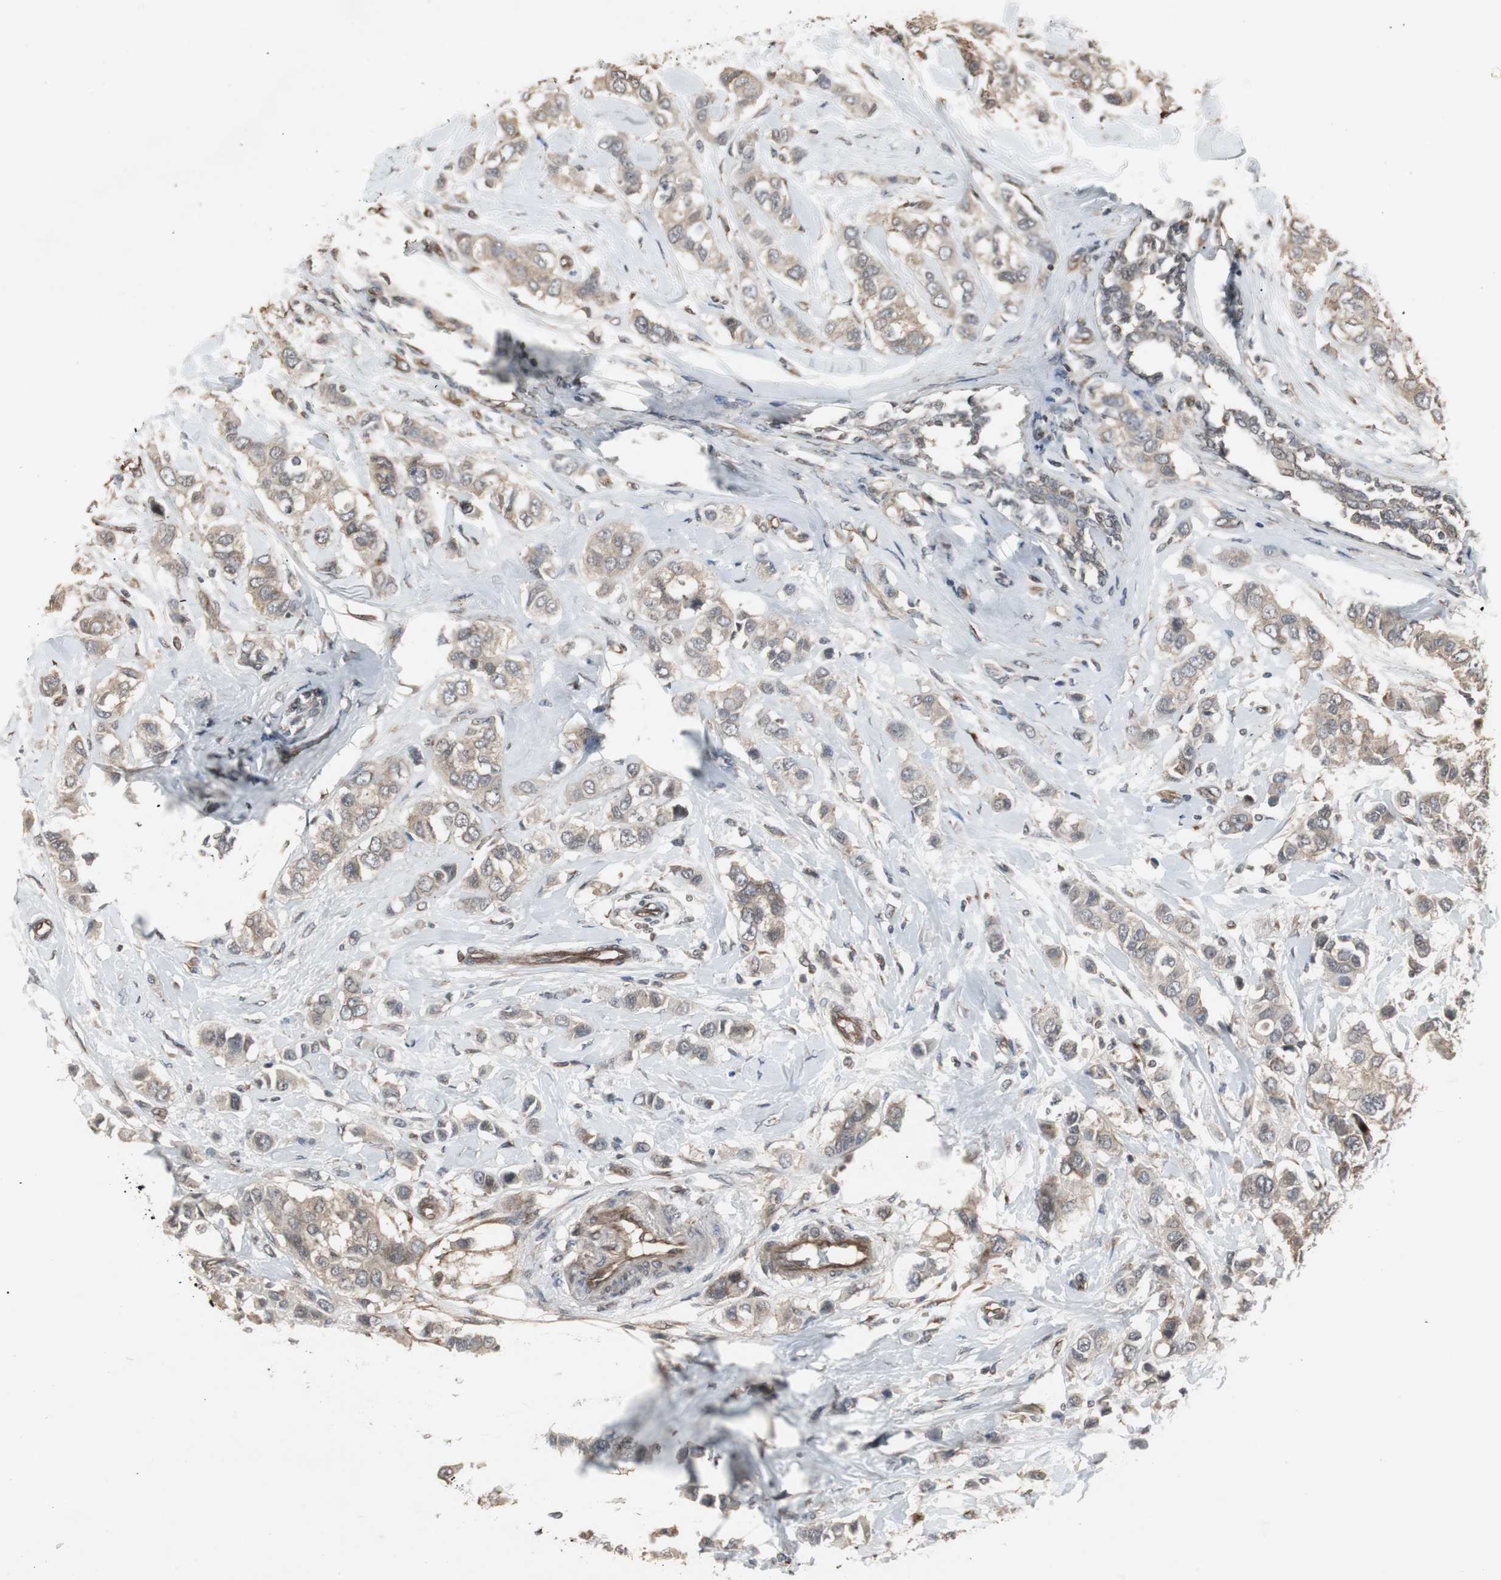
{"staining": {"intensity": "weak", "quantity": ">75%", "location": "cytoplasmic/membranous"}, "tissue": "breast cancer", "cell_type": "Tumor cells", "image_type": "cancer", "snomed": [{"axis": "morphology", "description": "Duct carcinoma"}, {"axis": "topography", "description": "Breast"}], "caption": "Immunohistochemical staining of human breast cancer (intraductal carcinoma) demonstrates weak cytoplasmic/membranous protein positivity in approximately >75% of tumor cells.", "gene": "ATP2B2", "patient": {"sex": "female", "age": 50}}